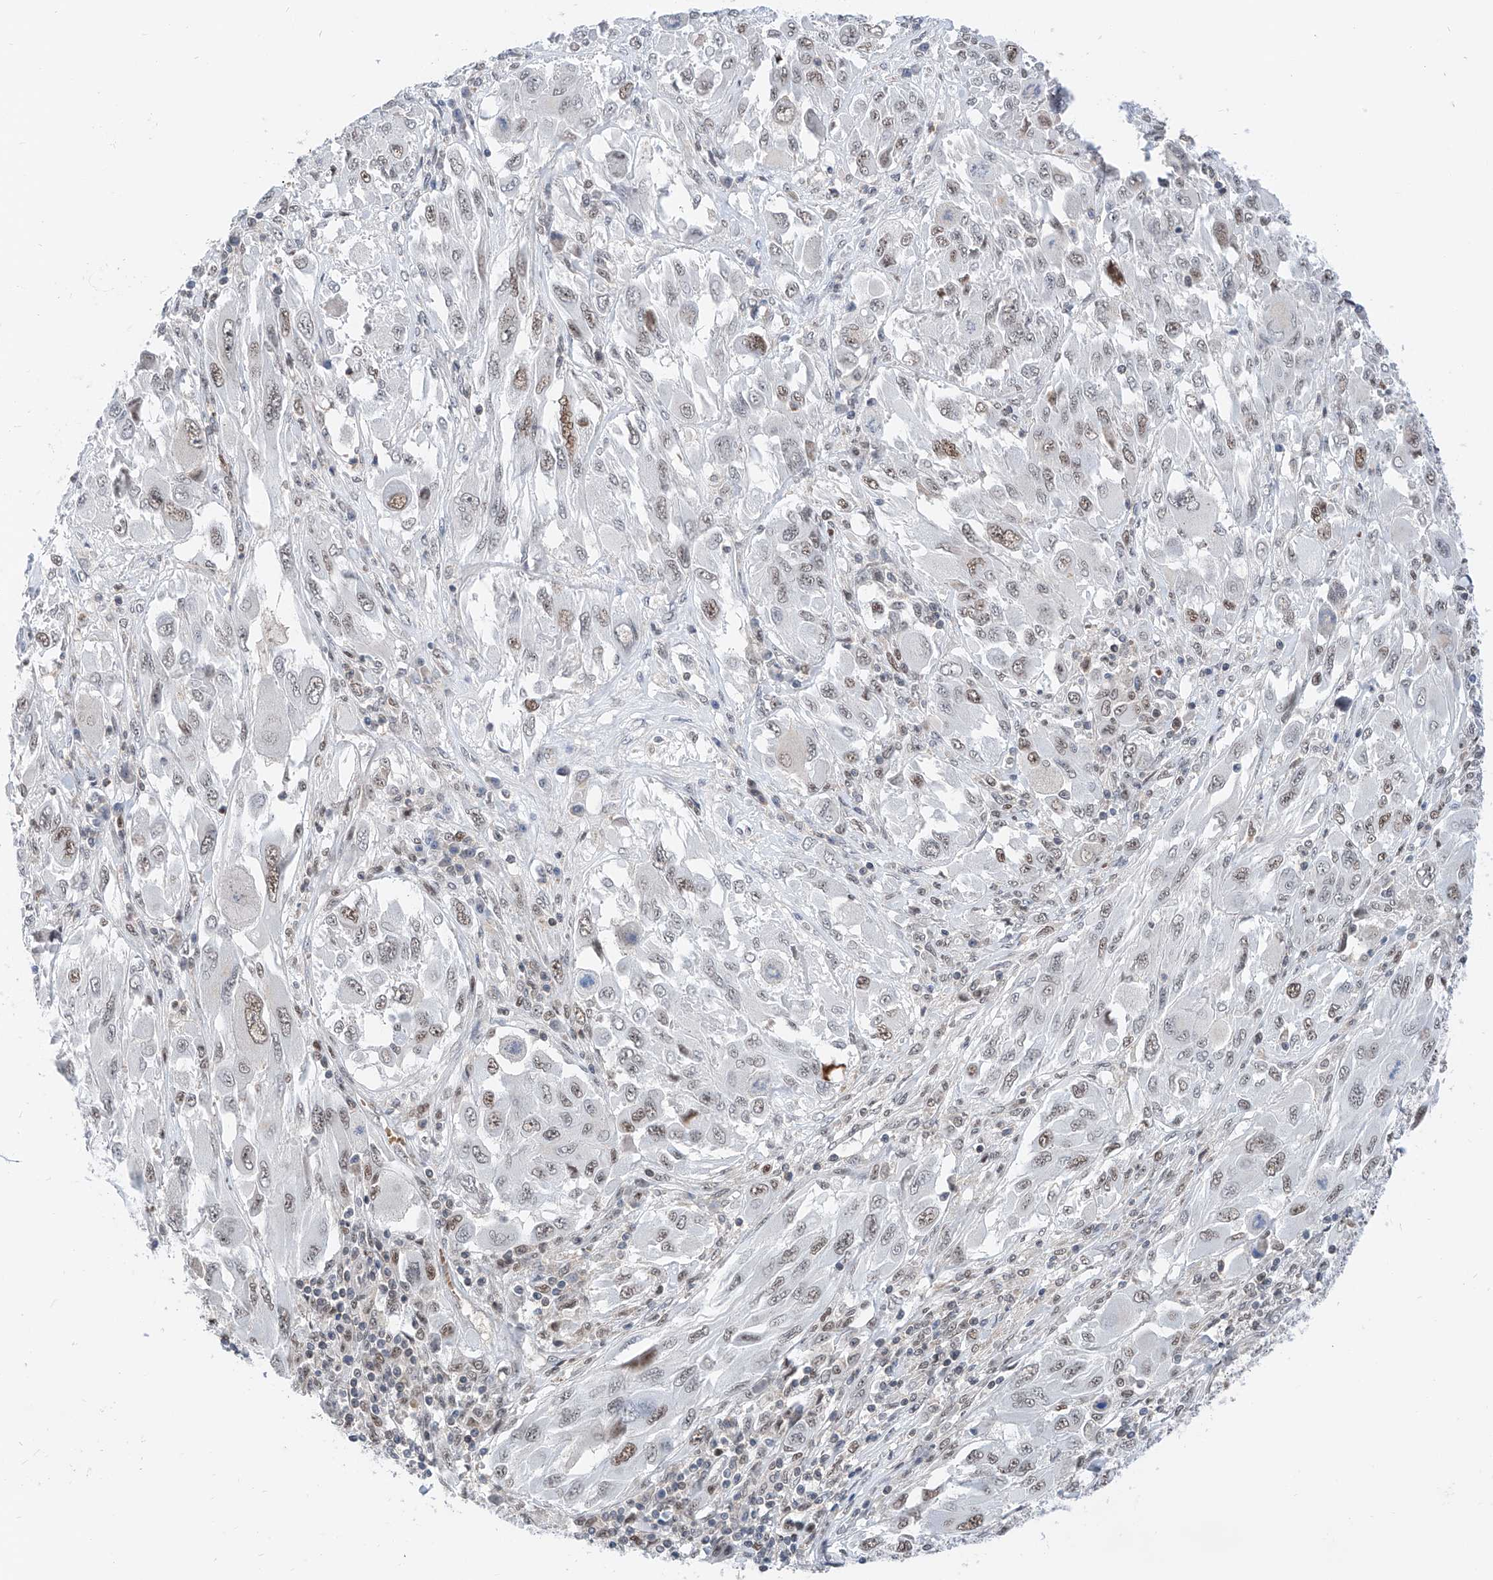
{"staining": {"intensity": "moderate", "quantity": "<25%", "location": "nuclear"}, "tissue": "melanoma", "cell_type": "Tumor cells", "image_type": "cancer", "snomed": [{"axis": "morphology", "description": "Malignant melanoma, NOS"}, {"axis": "topography", "description": "Skin"}], "caption": "The image reveals immunohistochemical staining of melanoma. There is moderate nuclear expression is seen in approximately <25% of tumor cells.", "gene": "SNRNP200", "patient": {"sex": "female", "age": 91}}